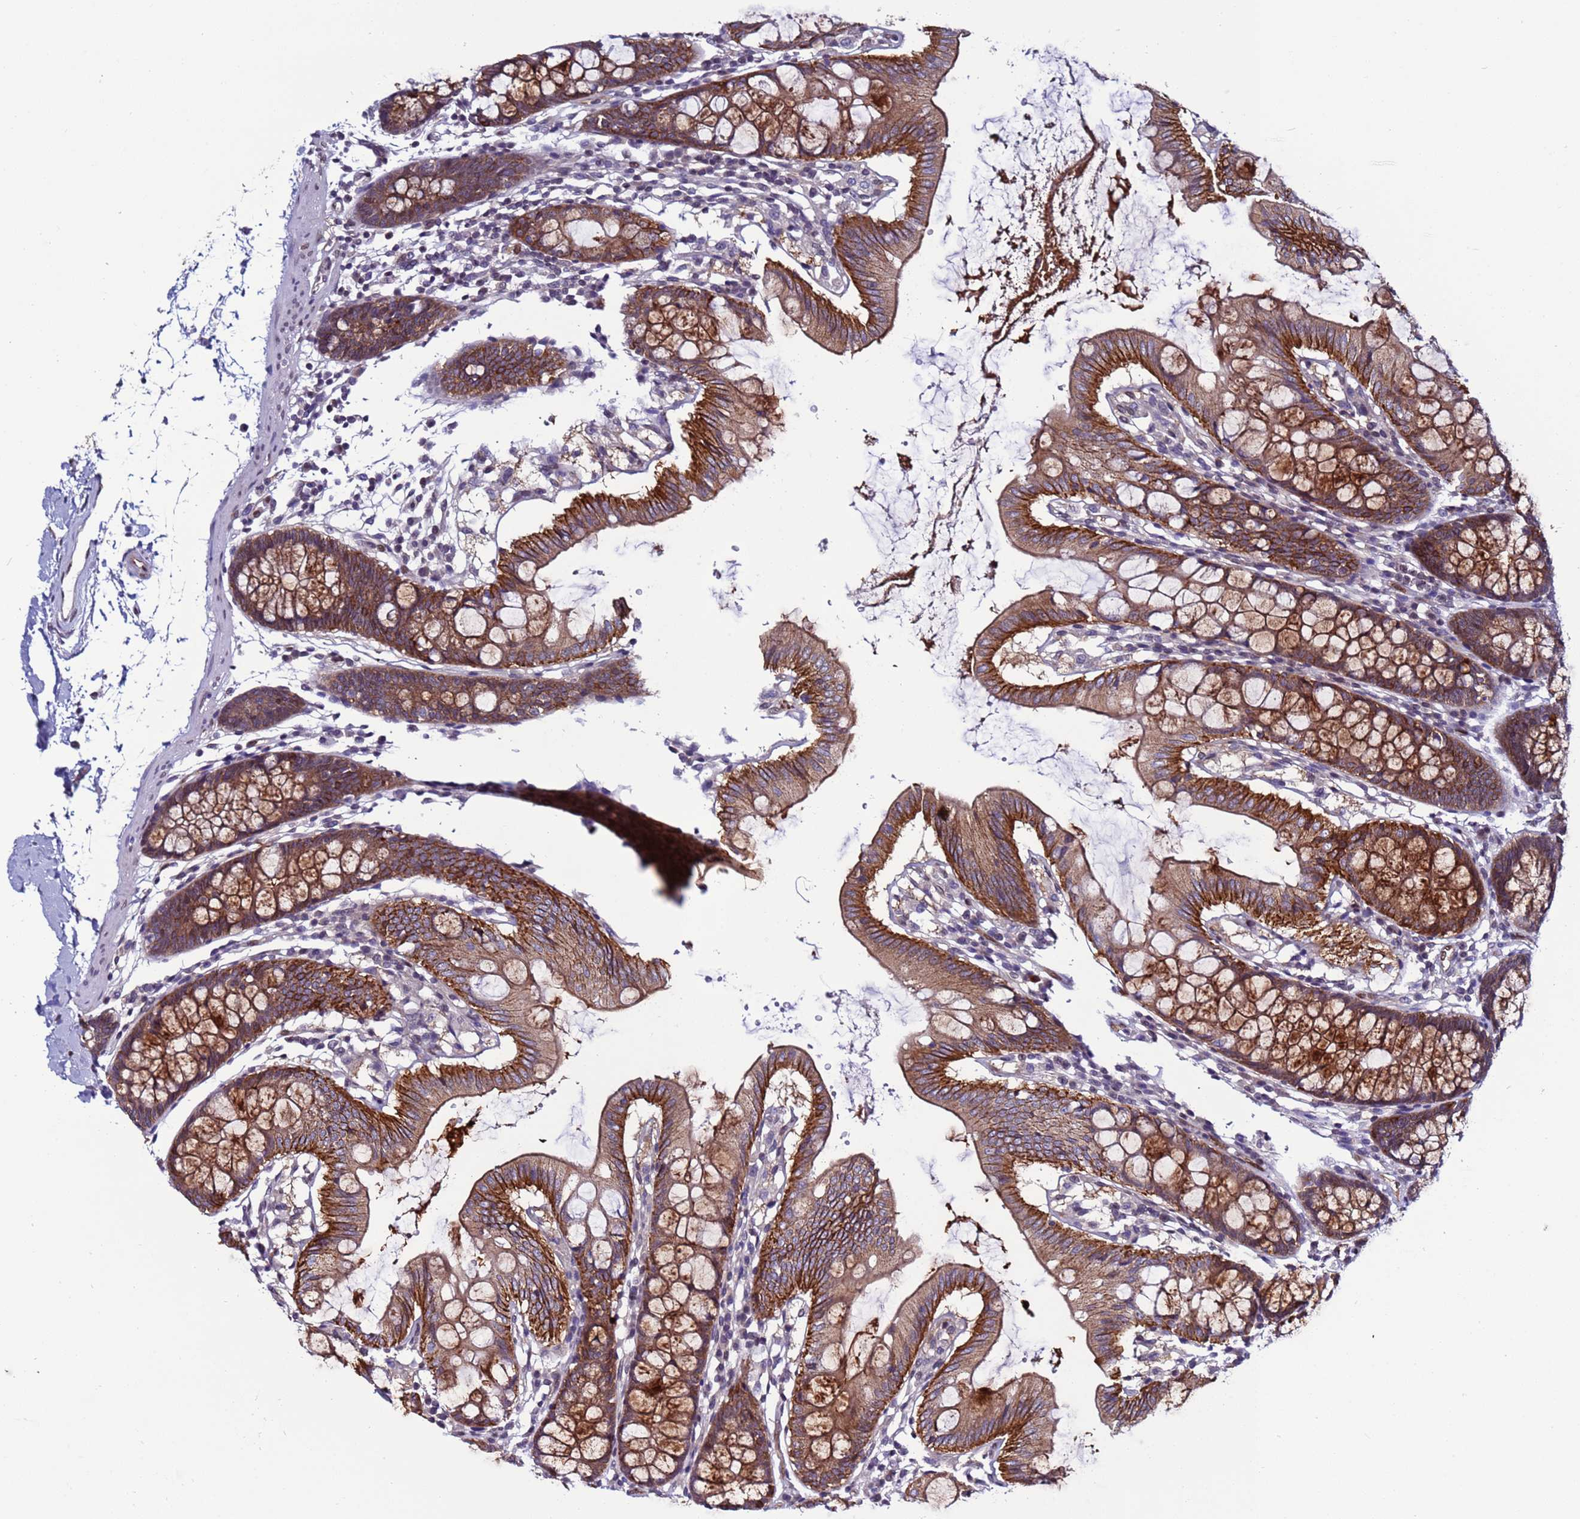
{"staining": {"intensity": "moderate", "quantity": ">75%", "location": "cytoplasmic/membranous"}, "tissue": "colon", "cell_type": "Endothelial cells", "image_type": "normal", "snomed": [{"axis": "morphology", "description": "Normal tissue, NOS"}, {"axis": "topography", "description": "Colon"}], "caption": "About >75% of endothelial cells in normal colon reveal moderate cytoplasmic/membranous protein staining as visualized by brown immunohistochemical staining.", "gene": "TRIM37", "patient": {"sex": "male", "age": 75}}